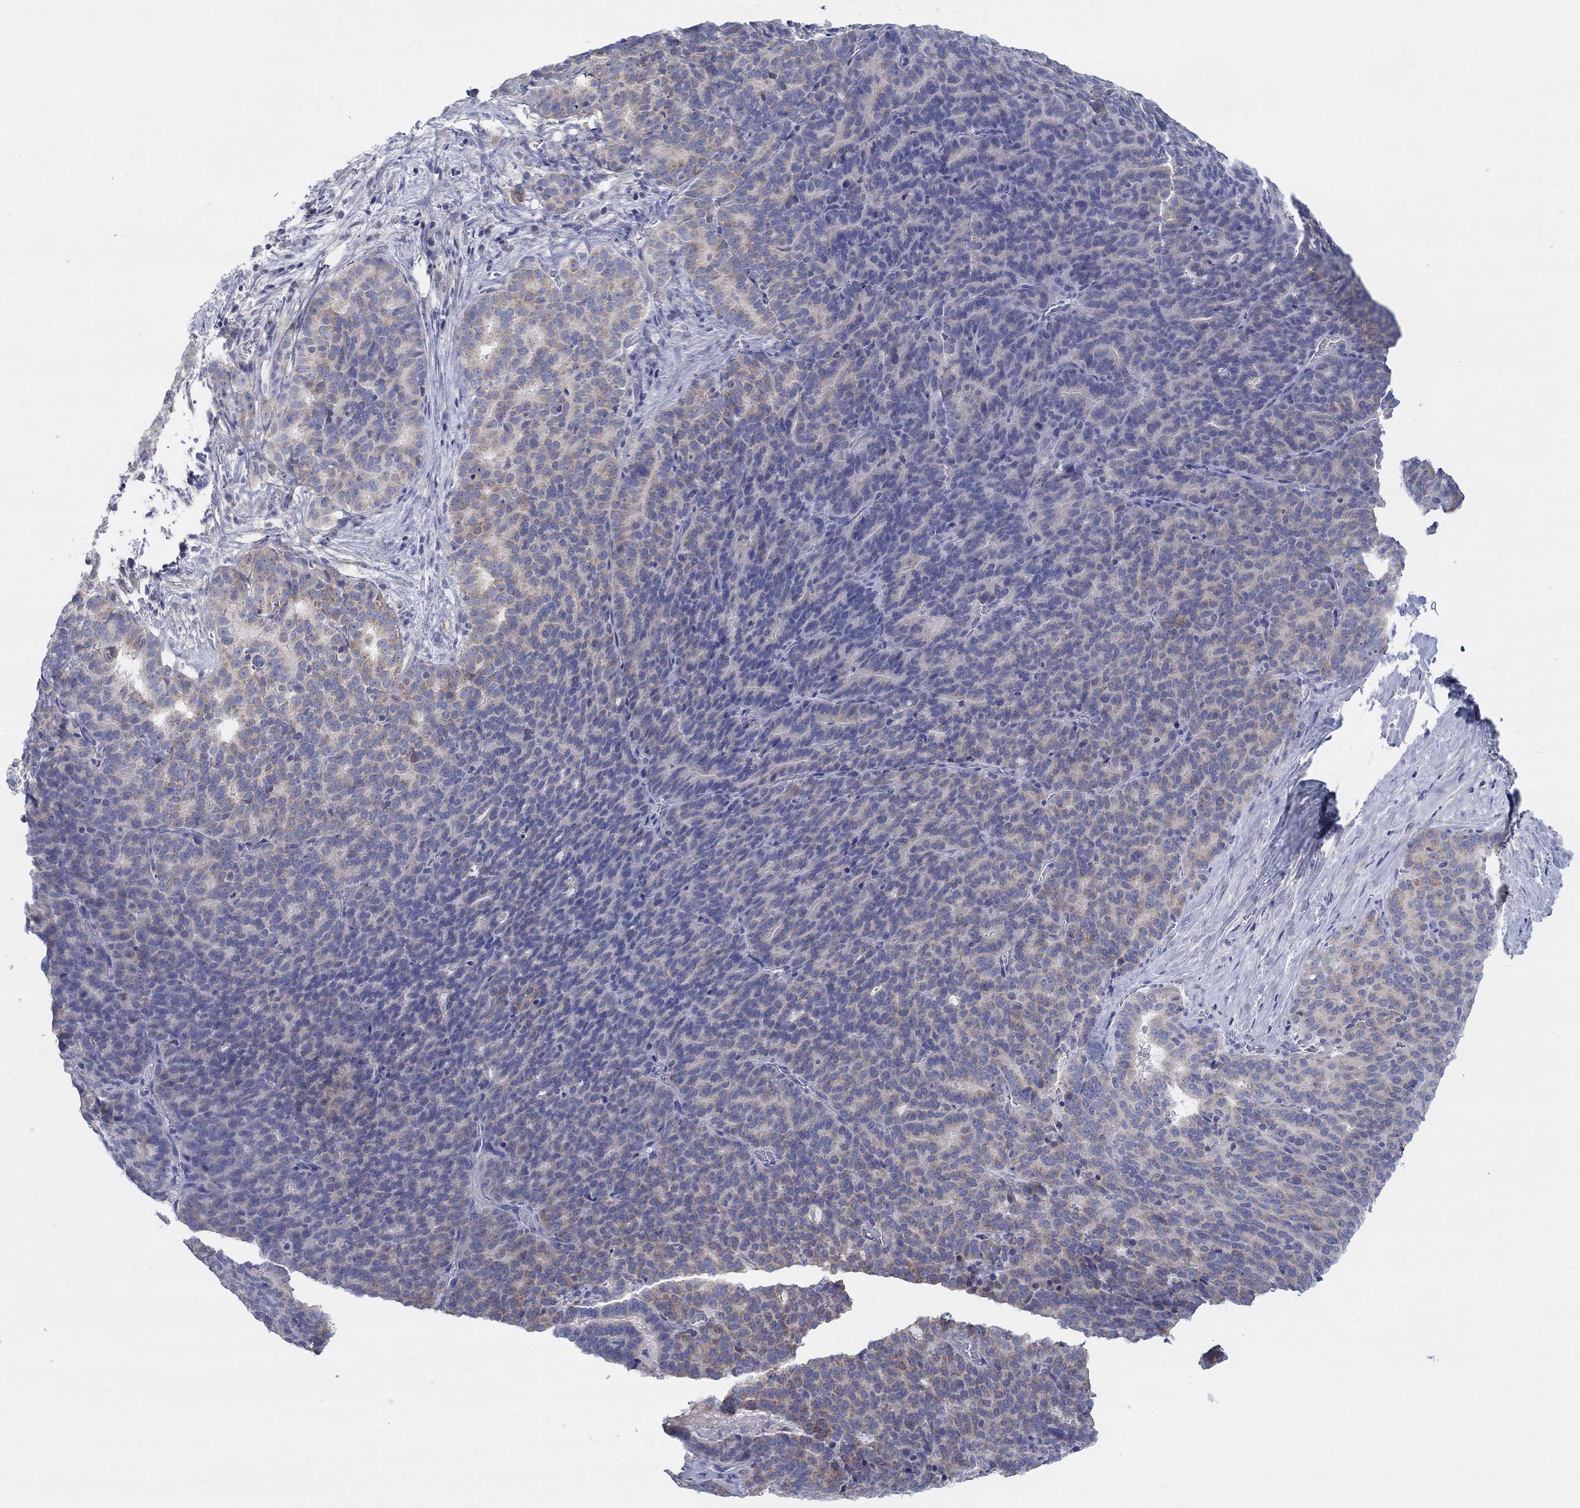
{"staining": {"intensity": "moderate", "quantity": "<25%", "location": "cytoplasmic/membranous"}, "tissue": "liver cancer", "cell_type": "Tumor cells", "image_type": "cancer", "snomed": [{"axis": "morphology", "description": "Cholangiocarcinoma"}, {"axis": "topography", "description": "Liver"}], "caption": "An immunohistochemistry (IHC) image of neoplastic tissue is shown. Protein staining in brown labels moderate cytoplasmic/membranous positivity in liver cancer within tumor cells. Using DAB (3,3'-diaminobenzidine) (brown) and hematoxylin (blue) stains, captured at high magnification using brightfield microscopy.", "gene": "HAPLN4", "patient": {"sex": "female", "age": 47}}